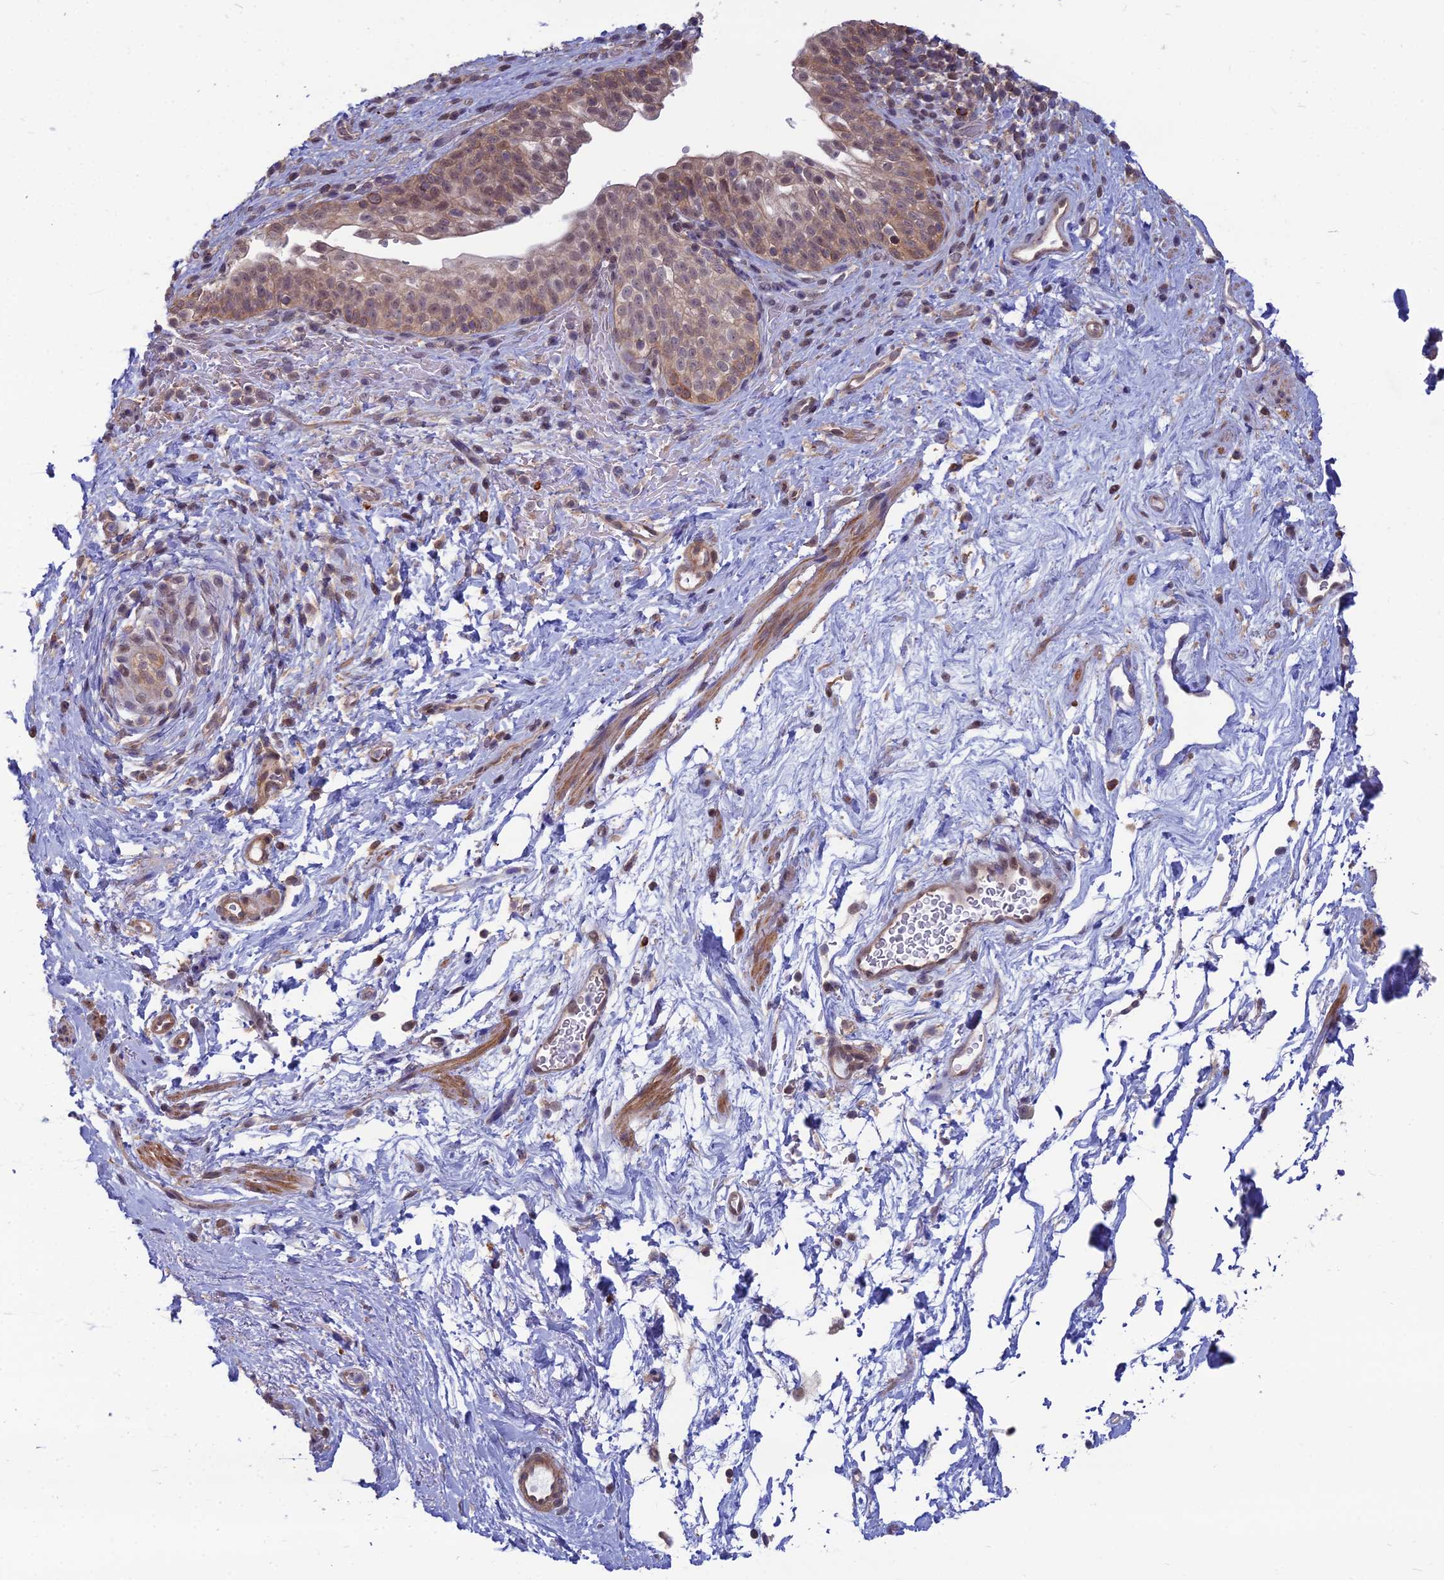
{"staining": {"intensity": "moderate", "quantity": ">75%", "location": "cytoplasmic/membranous"}, "tissue": "smooth muscle", "cell_type": "Smooth muscle cells", "image_type": "normal", "snomed": [{"axis": "morphology", "description": "Normal tissue, NOS"}, {"axis": "topography", "description": "Smooth muscle"}, {"axis": "topography", "description": "Peripheral nerve tissue"}], "caption": "Brown immunohistochemical staining in benign human smooth muscle reveals moderate cytoplasmic/membranous staining in approximately >75% of smooth muscle cells. Immunohistochemistry (ihc) stains the protein of interest in brown and the nuclei are stained blue.", "gene": "OPA3", "patient": {"sex": "male", "age": 69}}